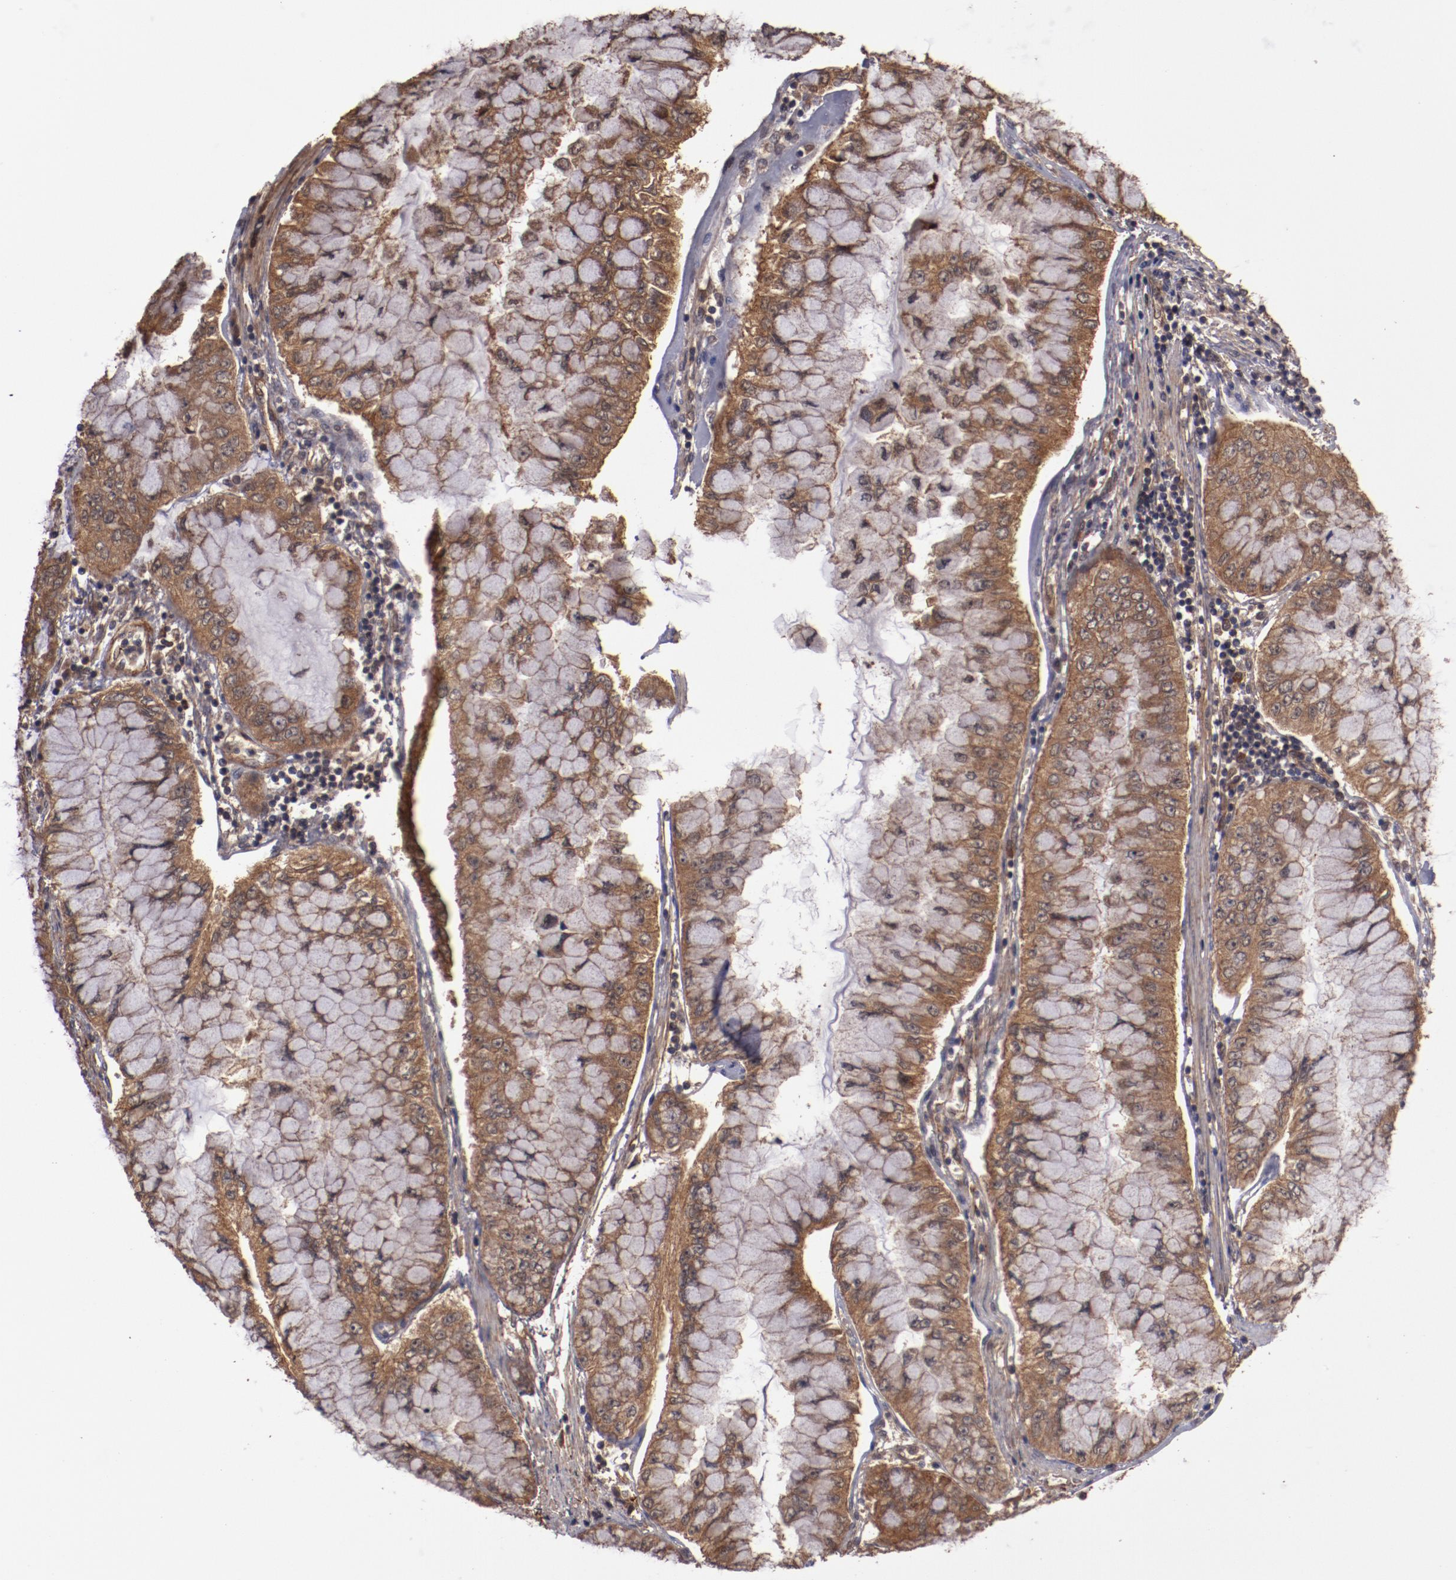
{"staining": {"intensity": "strong", "quantity": ">75%", "location": "cytoplasmic/membranous"}, "tissue": "liver cancer", "cell_type": "Tumor cells", "image_type": "cancer", "snomed": [{"axis": "morphology", "description": "Cholangiocarcinoma"}, {"axis": "topography", "description": "Liver"}], "caption": "The micrograph demonstrates a brown stain indicating the presence of a protein in the cytoplasmic/membranous of tumor cells in liver cholangiocarcinoma.", "gene": "TXNDC16", "patient": {"sex": "female", "age": 79}}